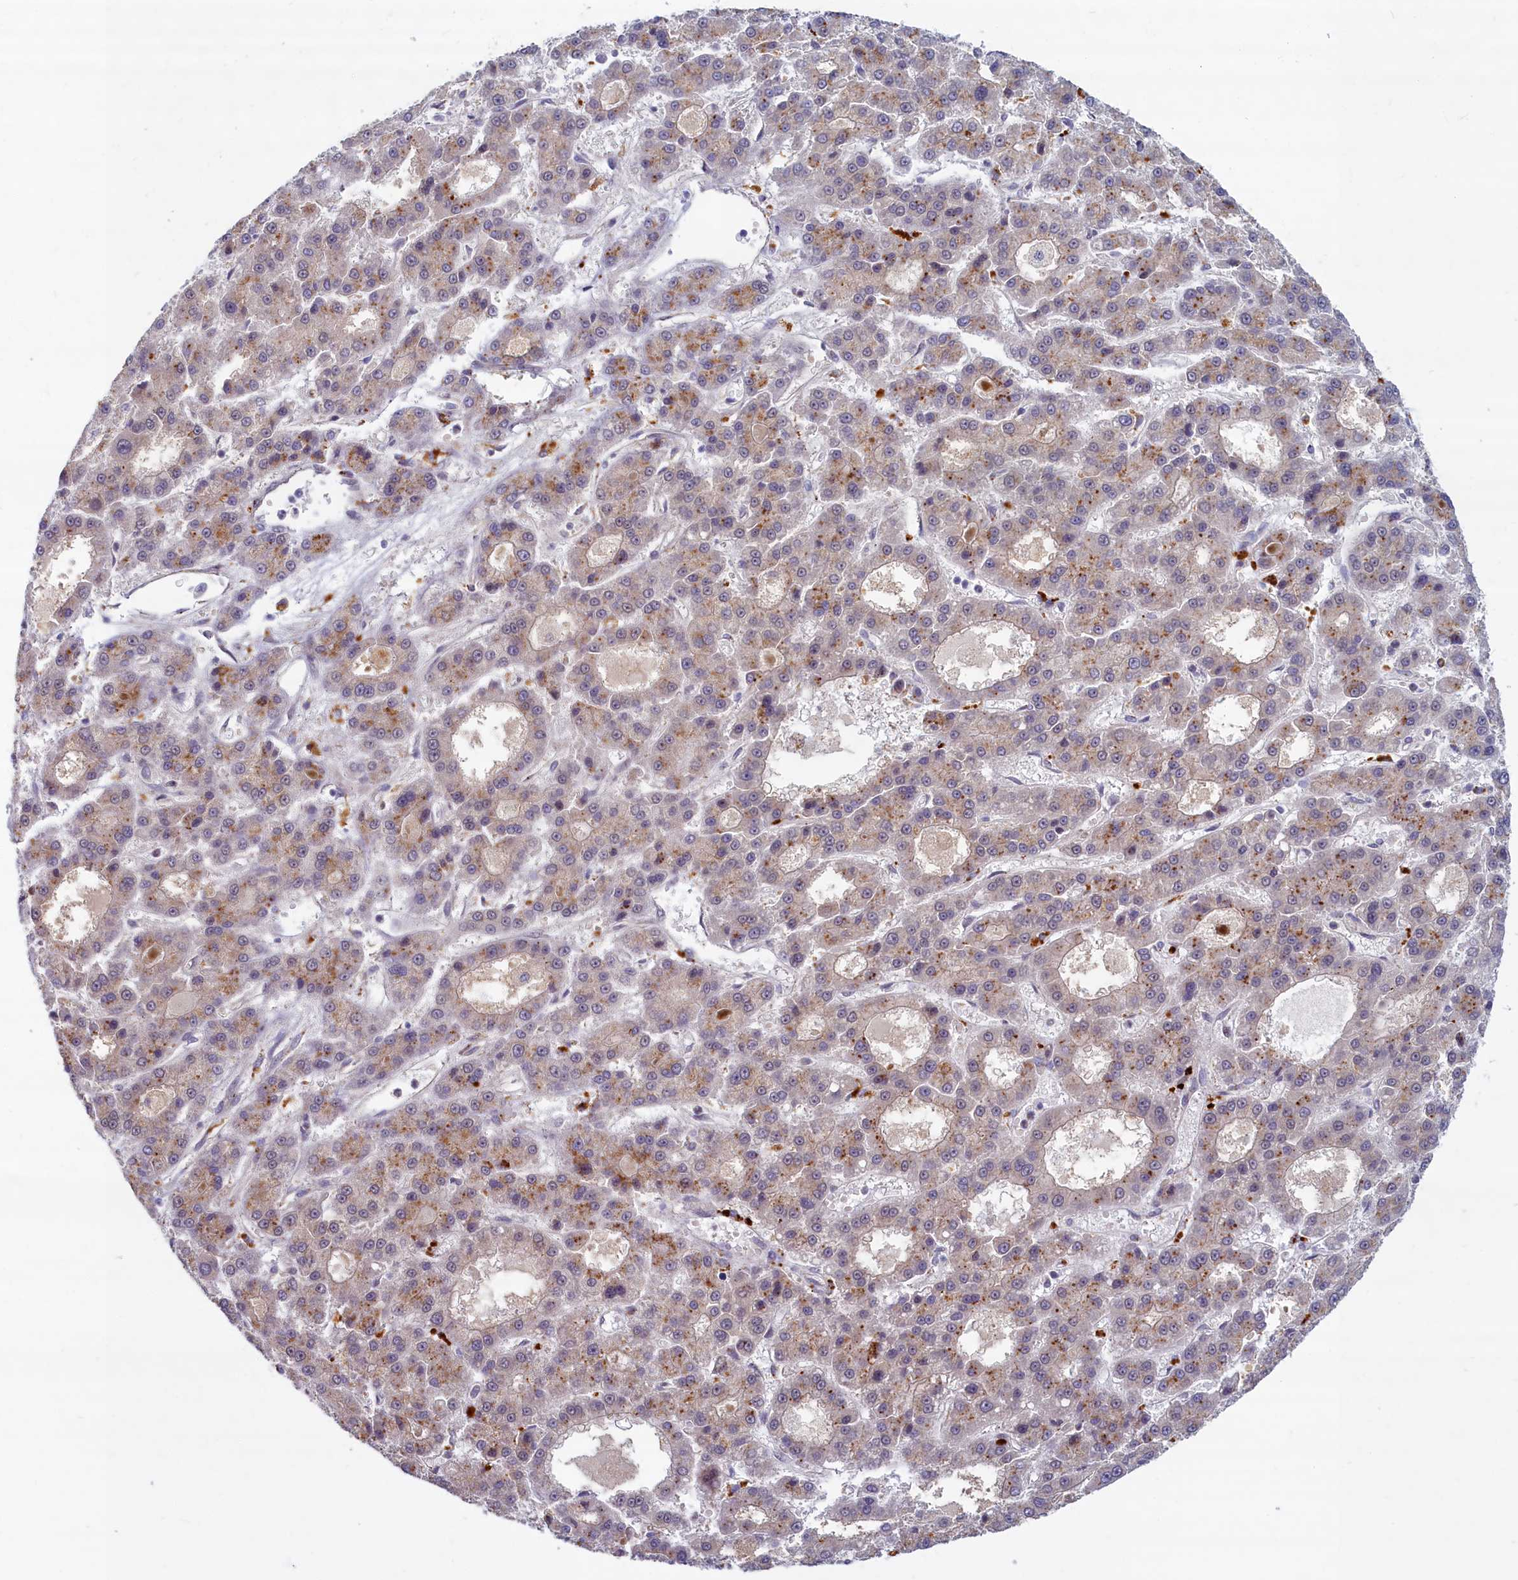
{"staining": {"intensity": "negative", "quantity": "none", "location": "none"}, "tissue": "liver cancer", "cell_type": "Tumor cells", "image_type": "cancer", "snomed": [{"axis": "morphology", "description": "Carcinoma, Hepatocellular, NOS"}, {"axis": "topography", "description": "Liver"}], "caption": "Human hepatocellular carcinoma (liver) stained for a protein using immunohistochemistry (IHC) reveals no expression in tumor cells.", "gene": "FCSK", "patient": {"sex": "male", "age": 70}}